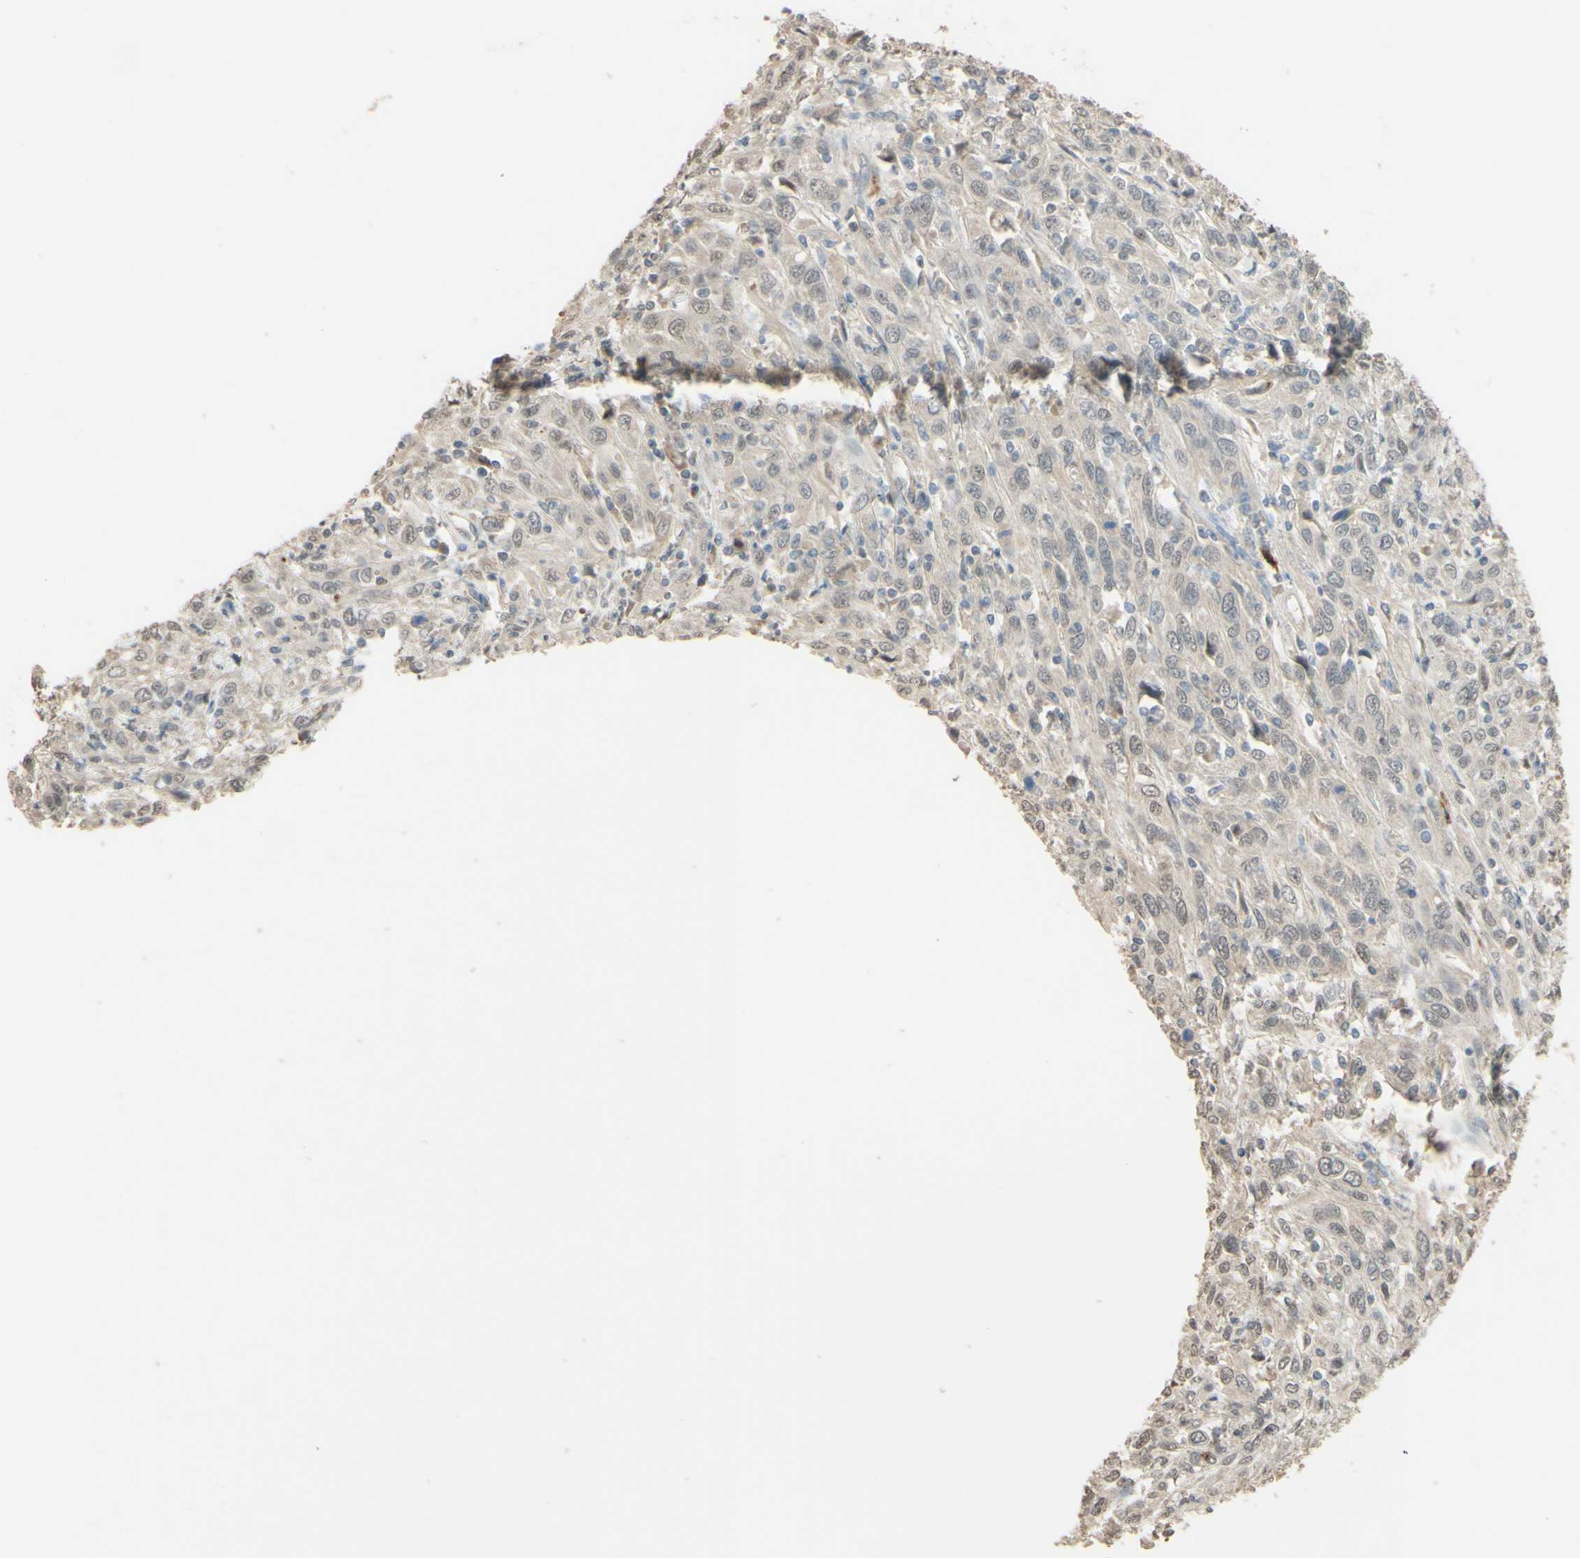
{"staining": {"intensity": "weak", "quantity": "<25%", "location": "cytoplasmic/membranous"}, "tissue": "cervical cancer", "cell_type": "Tumor cells", "image_type": "cancer", "snomed": [{"axis": "morphology", "description": "Squamous cell carcinoma, NOS"}, {"axis": "topography", "description": "Cervix"}], "caption": "Cervical squamous cell carcinoma was stained to show a protein in brown. There is no significant expression in tumor cells.", "gene": "SMIM19", "patient": {"sex": "female", "age": 46}}